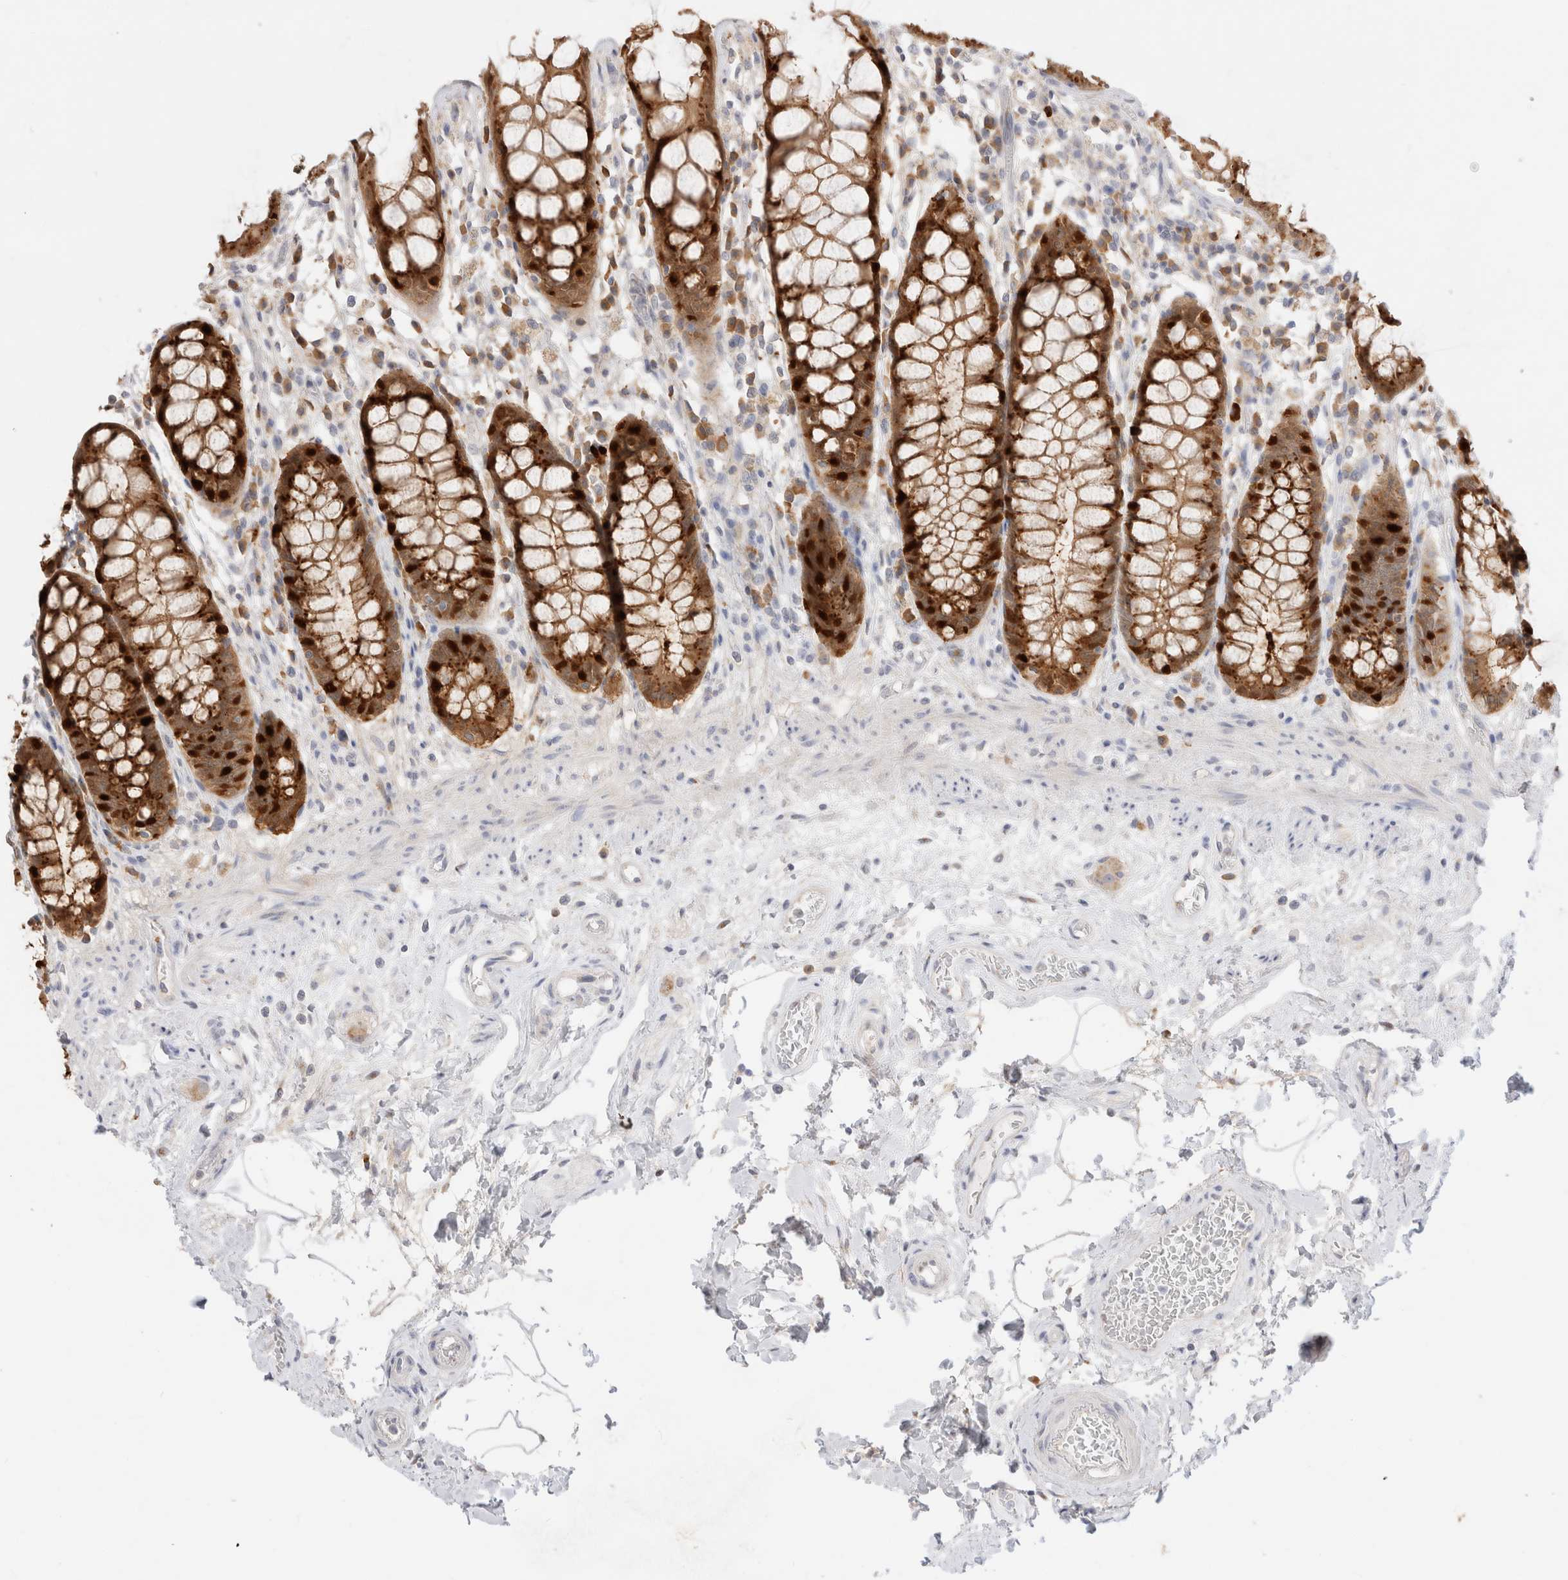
{"staining": {"intensity": "strong", "quantity": ">75%", "location": "cytoplasmic/membranous"}, "tissue": "rectum", "cell_type": "Glandular cells", "image_type": "normal", "snomed": [{"axis": "morphology", "description": "Normal tissue, NOS"}, {"axis": "topography", "description": "Rectum"}], "caption": "Immunohistochemical staining of benign human rectum displays strong cytoplasmic/membranous protein staining in about >75% of glandular cells. Using DAB (brown) and hematoxylin (blue) stains, captured at high magnification using brightfield microscopy.", "gene": "EFCAB13", "patient": {"sex": "male", "age": 64}}